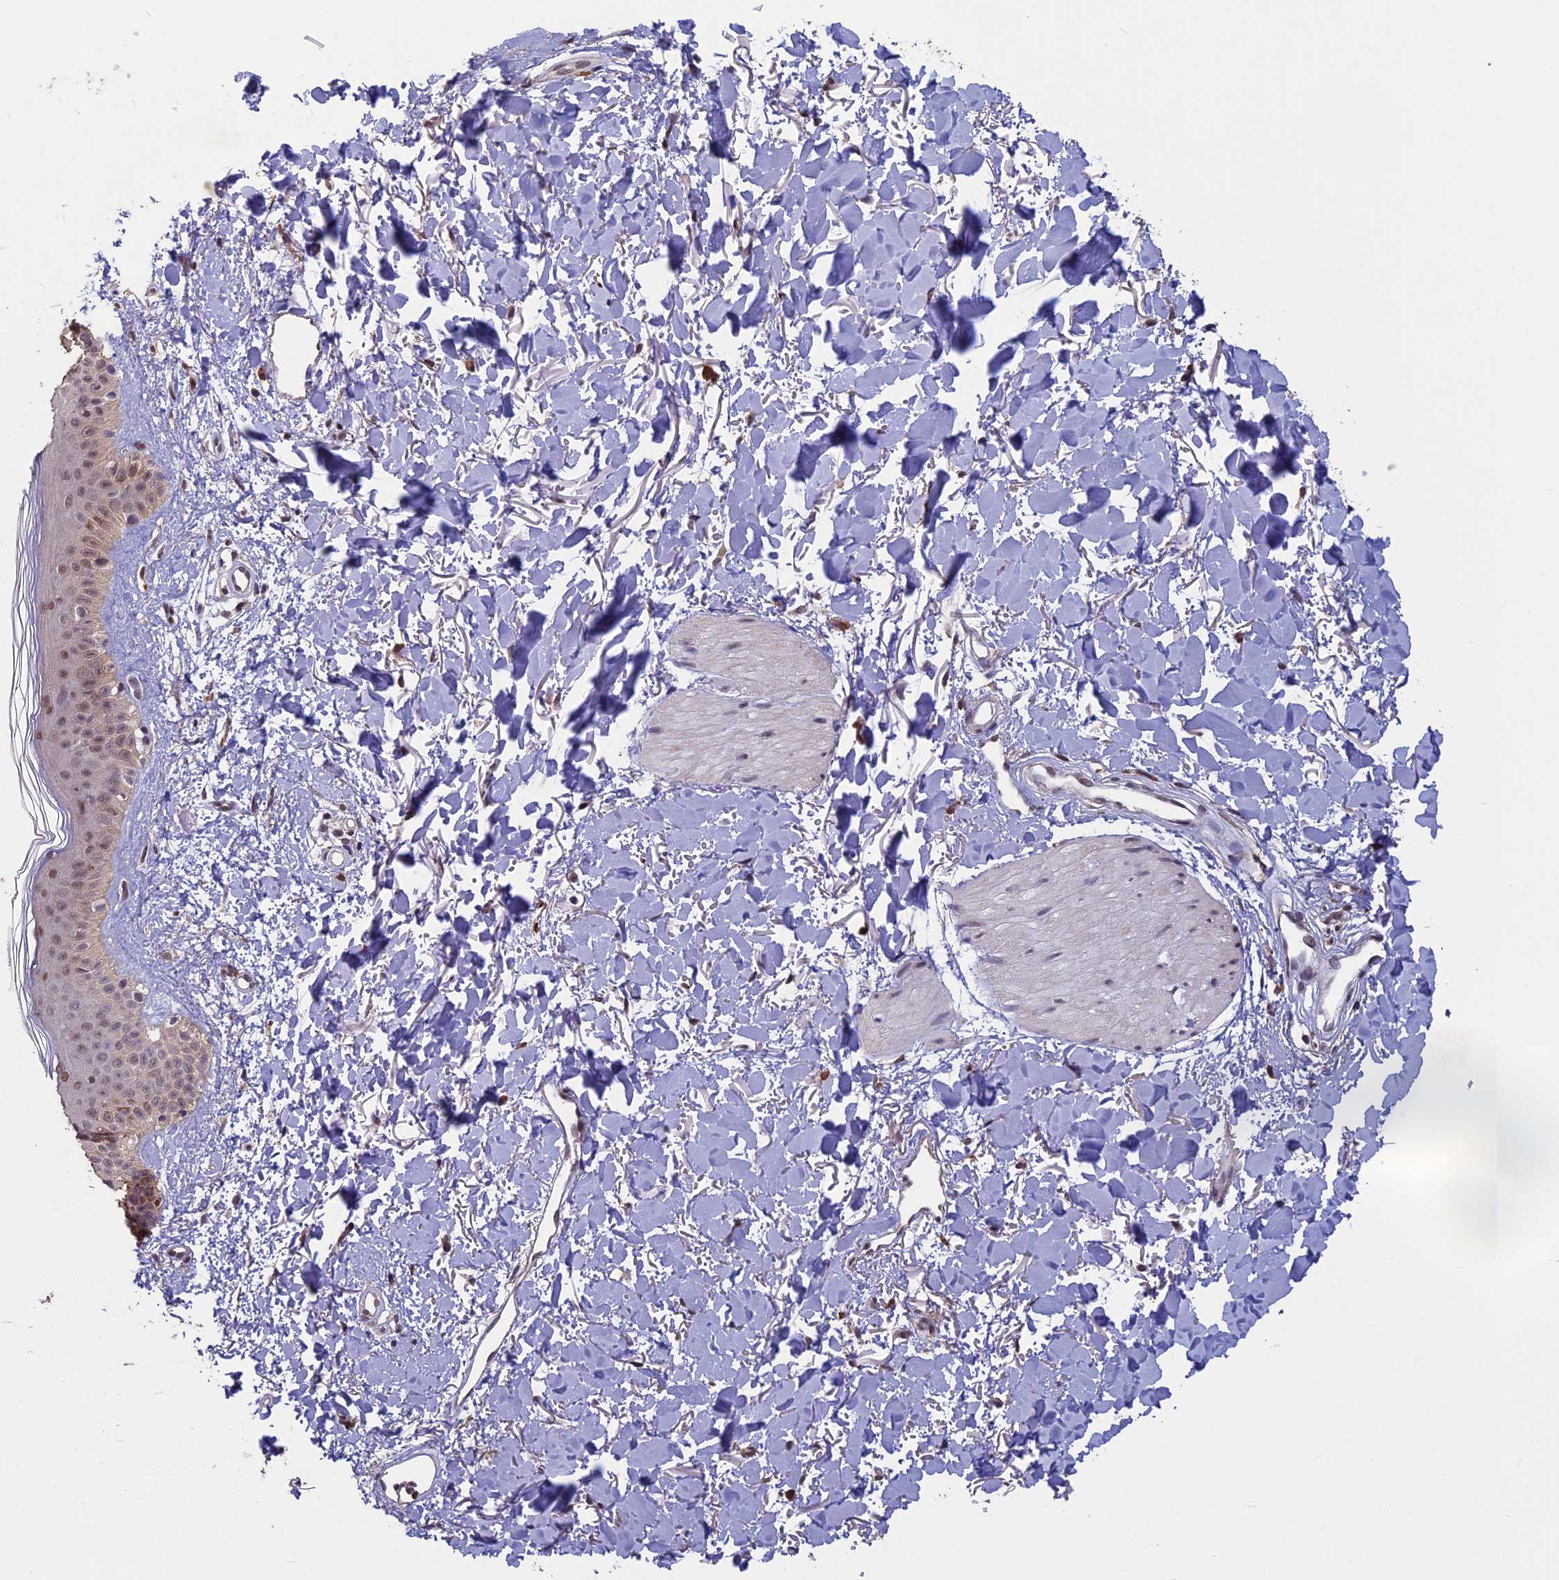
{"staining": {"intensity": "moderate", "quantity": ">75%", "location": "nuclear"}, "tissue": "skin", "cell_type": "Fibroblasts", "image_type": "normal", "snomed": [{"axis": "morphology", "description": "Normal tissue, NOS"}, {"axis": "topography", "description": "Skin"}], "caption": "A brown stain labels moderate nuclear positivity of a protein in fibroblasts of normal human skin. Ihc stains the protein in brown and the nuclei are stained blue.", "gene": "RNF40", "patient": {"sex": "female", "age": 58}}